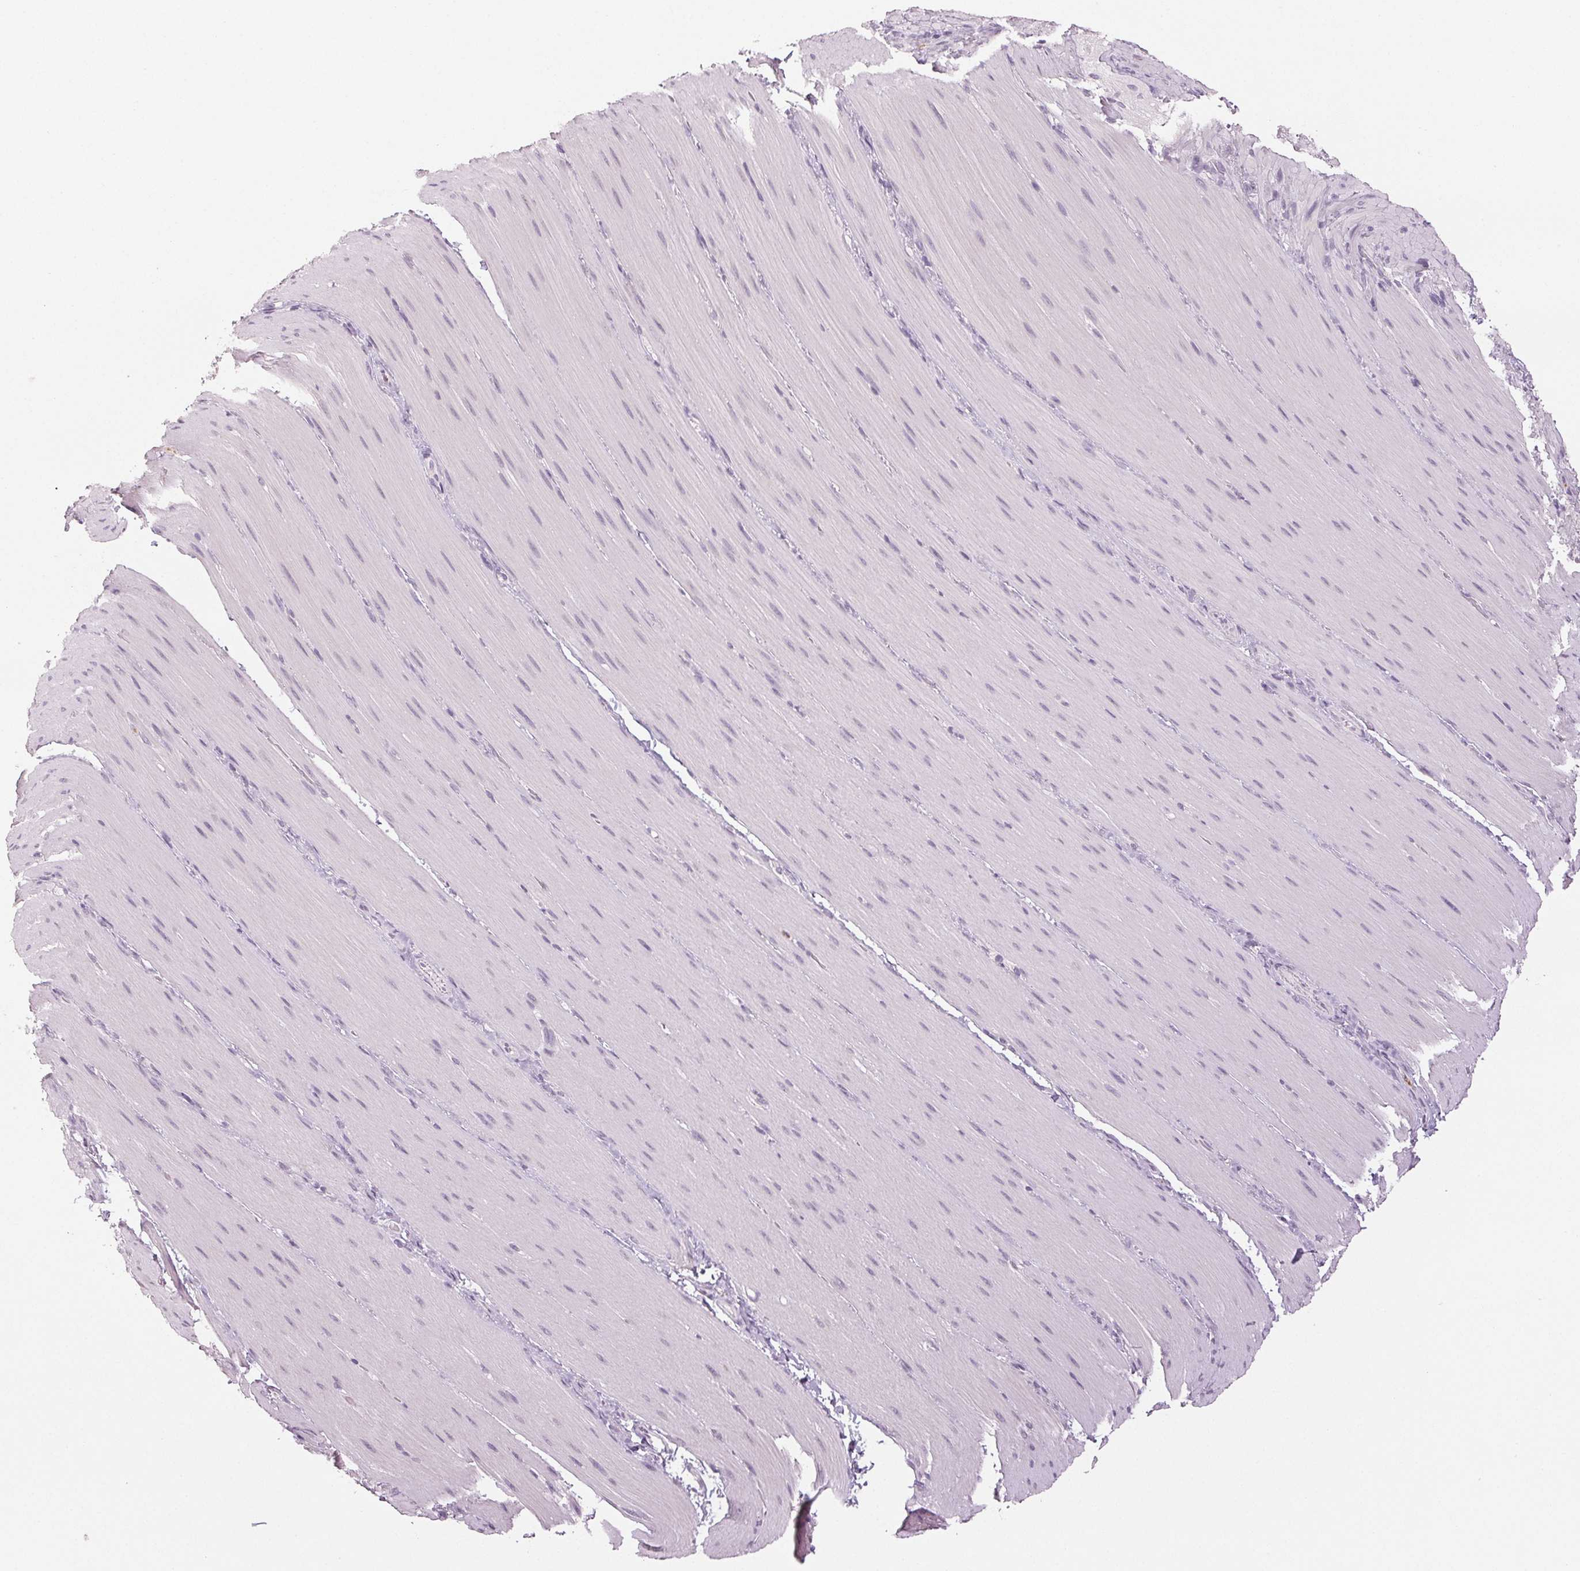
{"staining": {"intensity": "negative", "quantity": "none", "location": "none"}, "tissue": "smooth muscle", "cell_type": "Smooth muscle cells", "image_type": "normal", "snomed": [{"axis": "morphology", "description": "Normal tissue, NOS"}, {"axis": "topography", "description": "Smooth muscle"}, {"axis": "topography", "description": "Colon"}], "caption": "Immunohistochemistry image of unremarkable smooth muscle stained for a protein (brown), which reveals no staining in smooth muscle cells.", "gene": "LTF", "patient": {"sex": "male", "age": 73}}